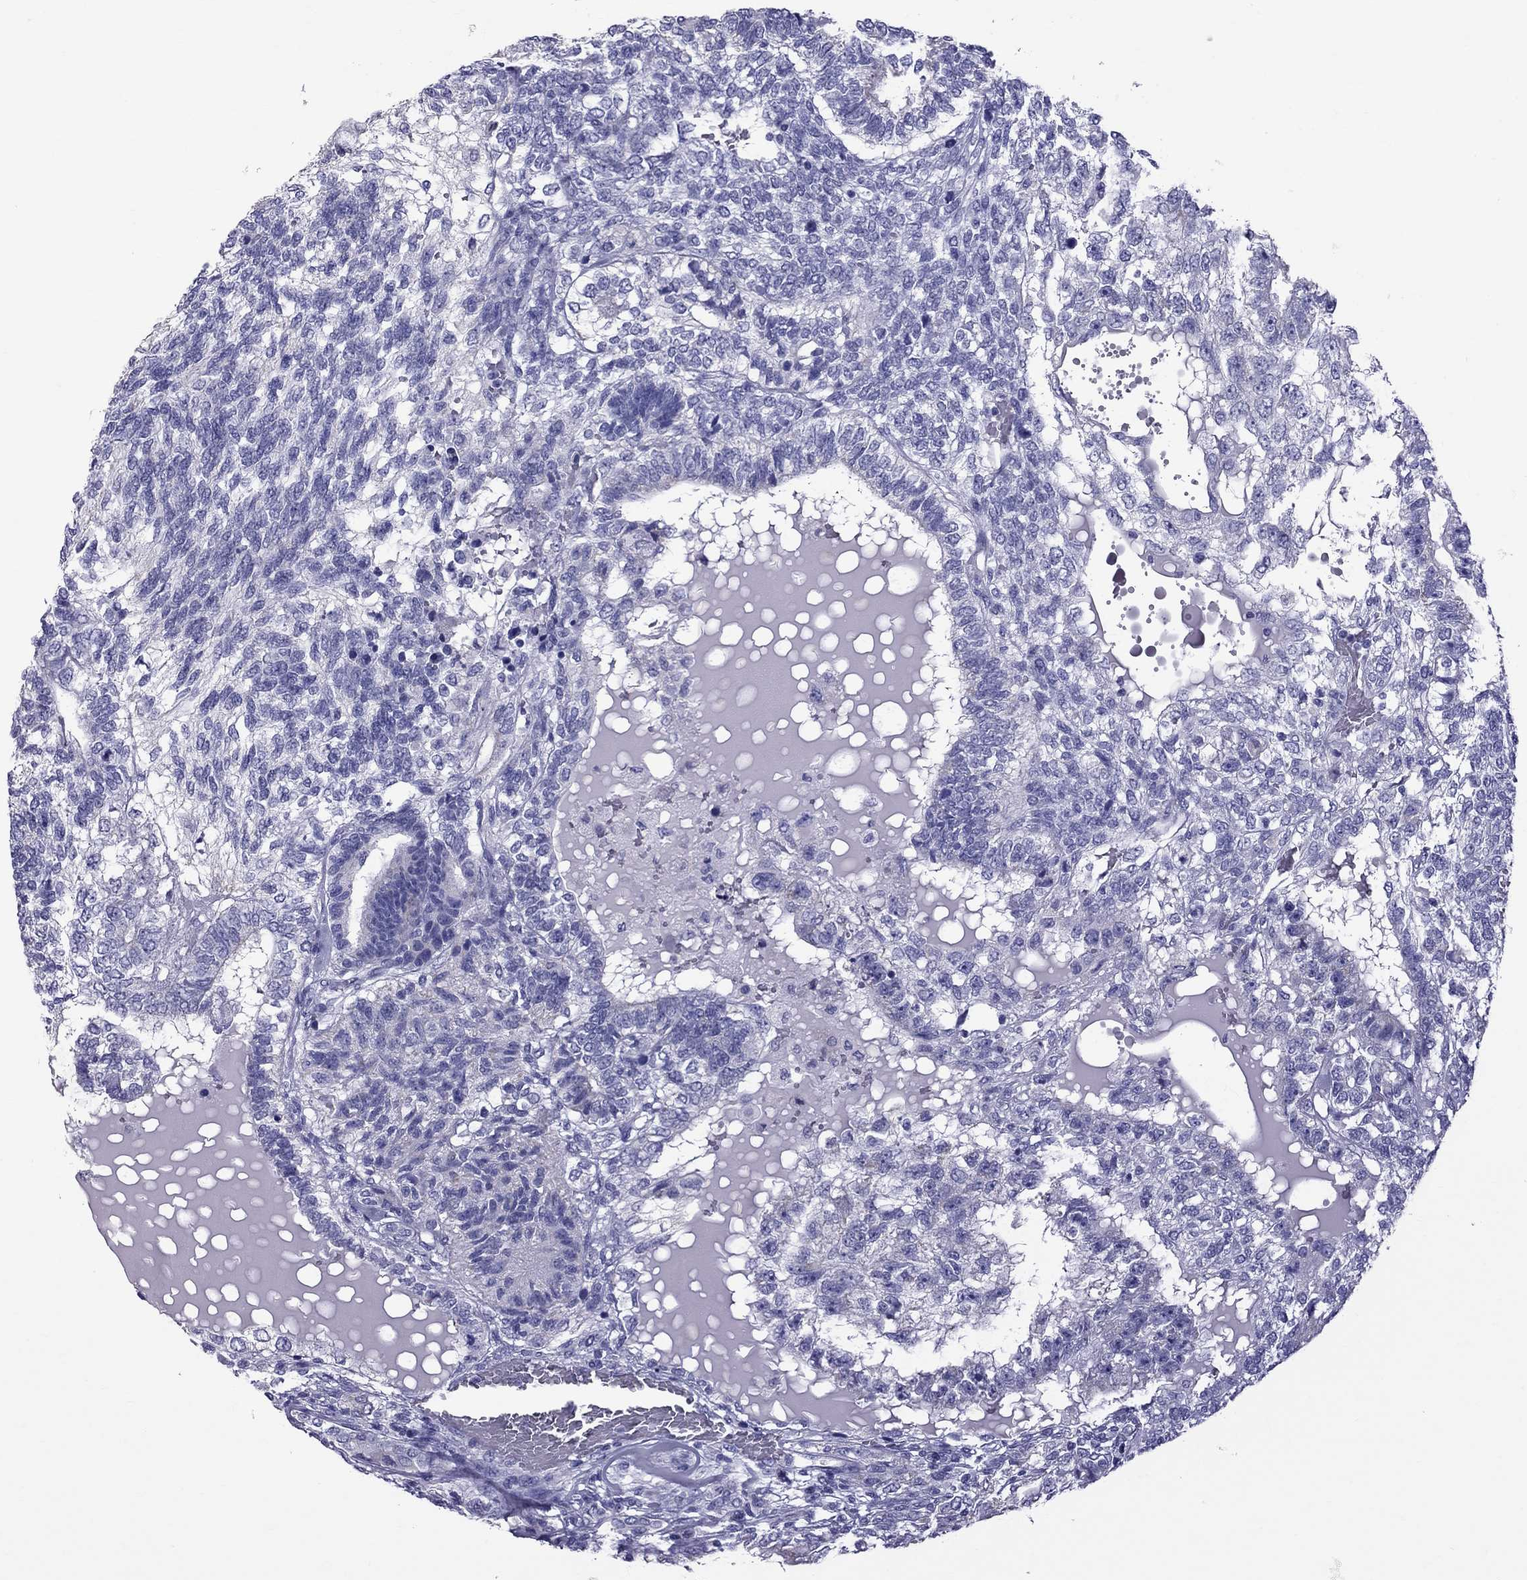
{"staining": {"intensity": "negative", "quantity": "none", "location": "none"}, "tissue": "testis cancer", "cell_type": "Tumor cells", "image_type": "cancer", "snomed": [{"axis": "morphology", "description": "Seminoma, NOS"}, {"axis": "morphology", "description": "Carcinoma, Embryonal, NOS"}, {"axis": "topography", "description": "Testis"}], "caption": "Human embryonal carcinoma (testis) stained for a protein using immunohistochemistry (IHC) displays no positivity in tumor cells.", "gene": "TTLL13", "patient": {"sex": "male", "age": 41}}